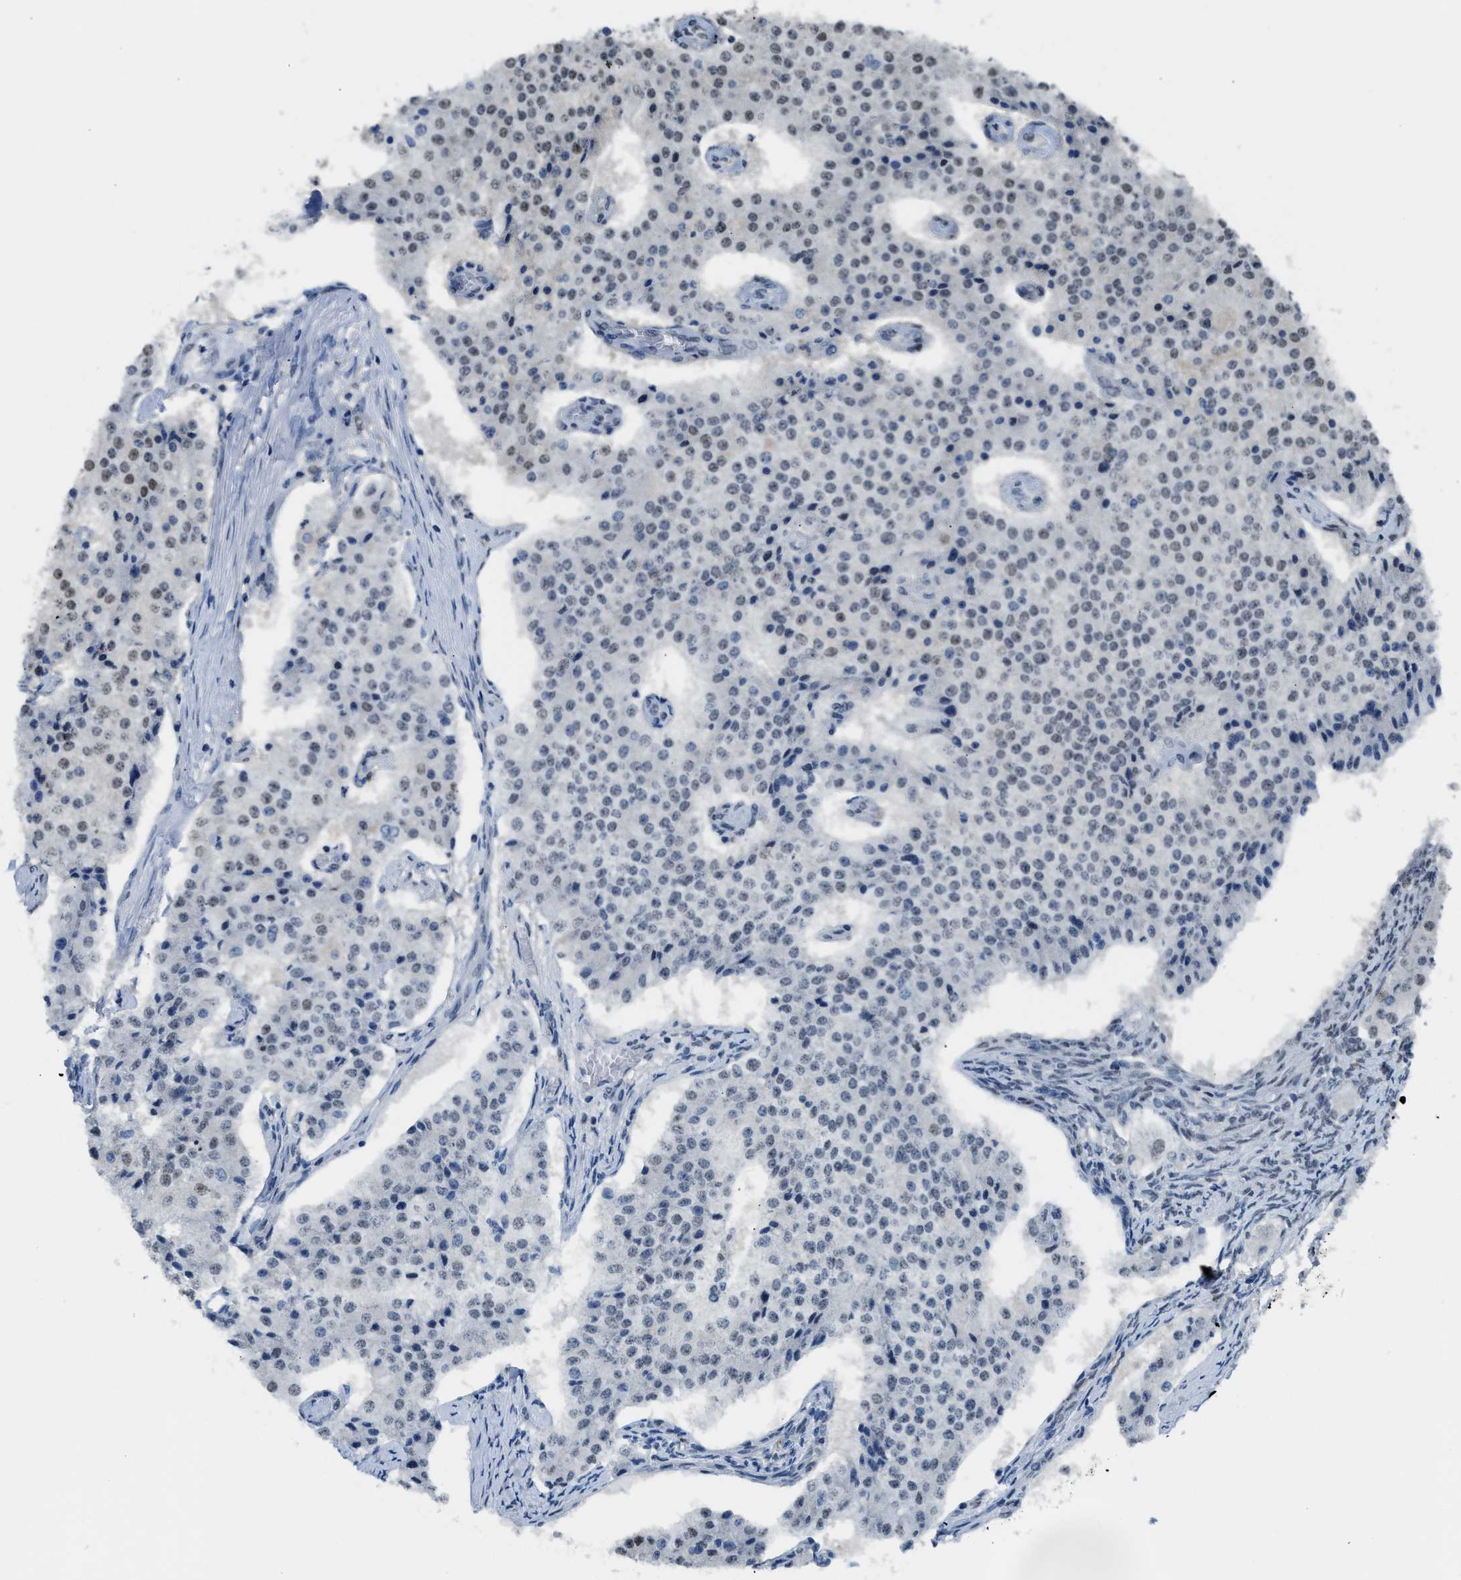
{"staining": {"intensity": "negative", "quantity": "none", "location": "none"}, "tissue": "carcinoid", "cell_type": "Tumor cells", "image_type": "cancer", "snomed": [{"axis": "morphology", "description": "Carcinoid, malignant, NOS"}, {"axis": "topography", "description": "Colon"}], "caption": "Image shows no protein expression in tumor cells of carcinoid (malignant) tissue. (Immunohistochemistry (ihc), brightfield microscopy, high magnification).", "gene": "ALX1", "patient": {"sex": "female", "age": 52}}